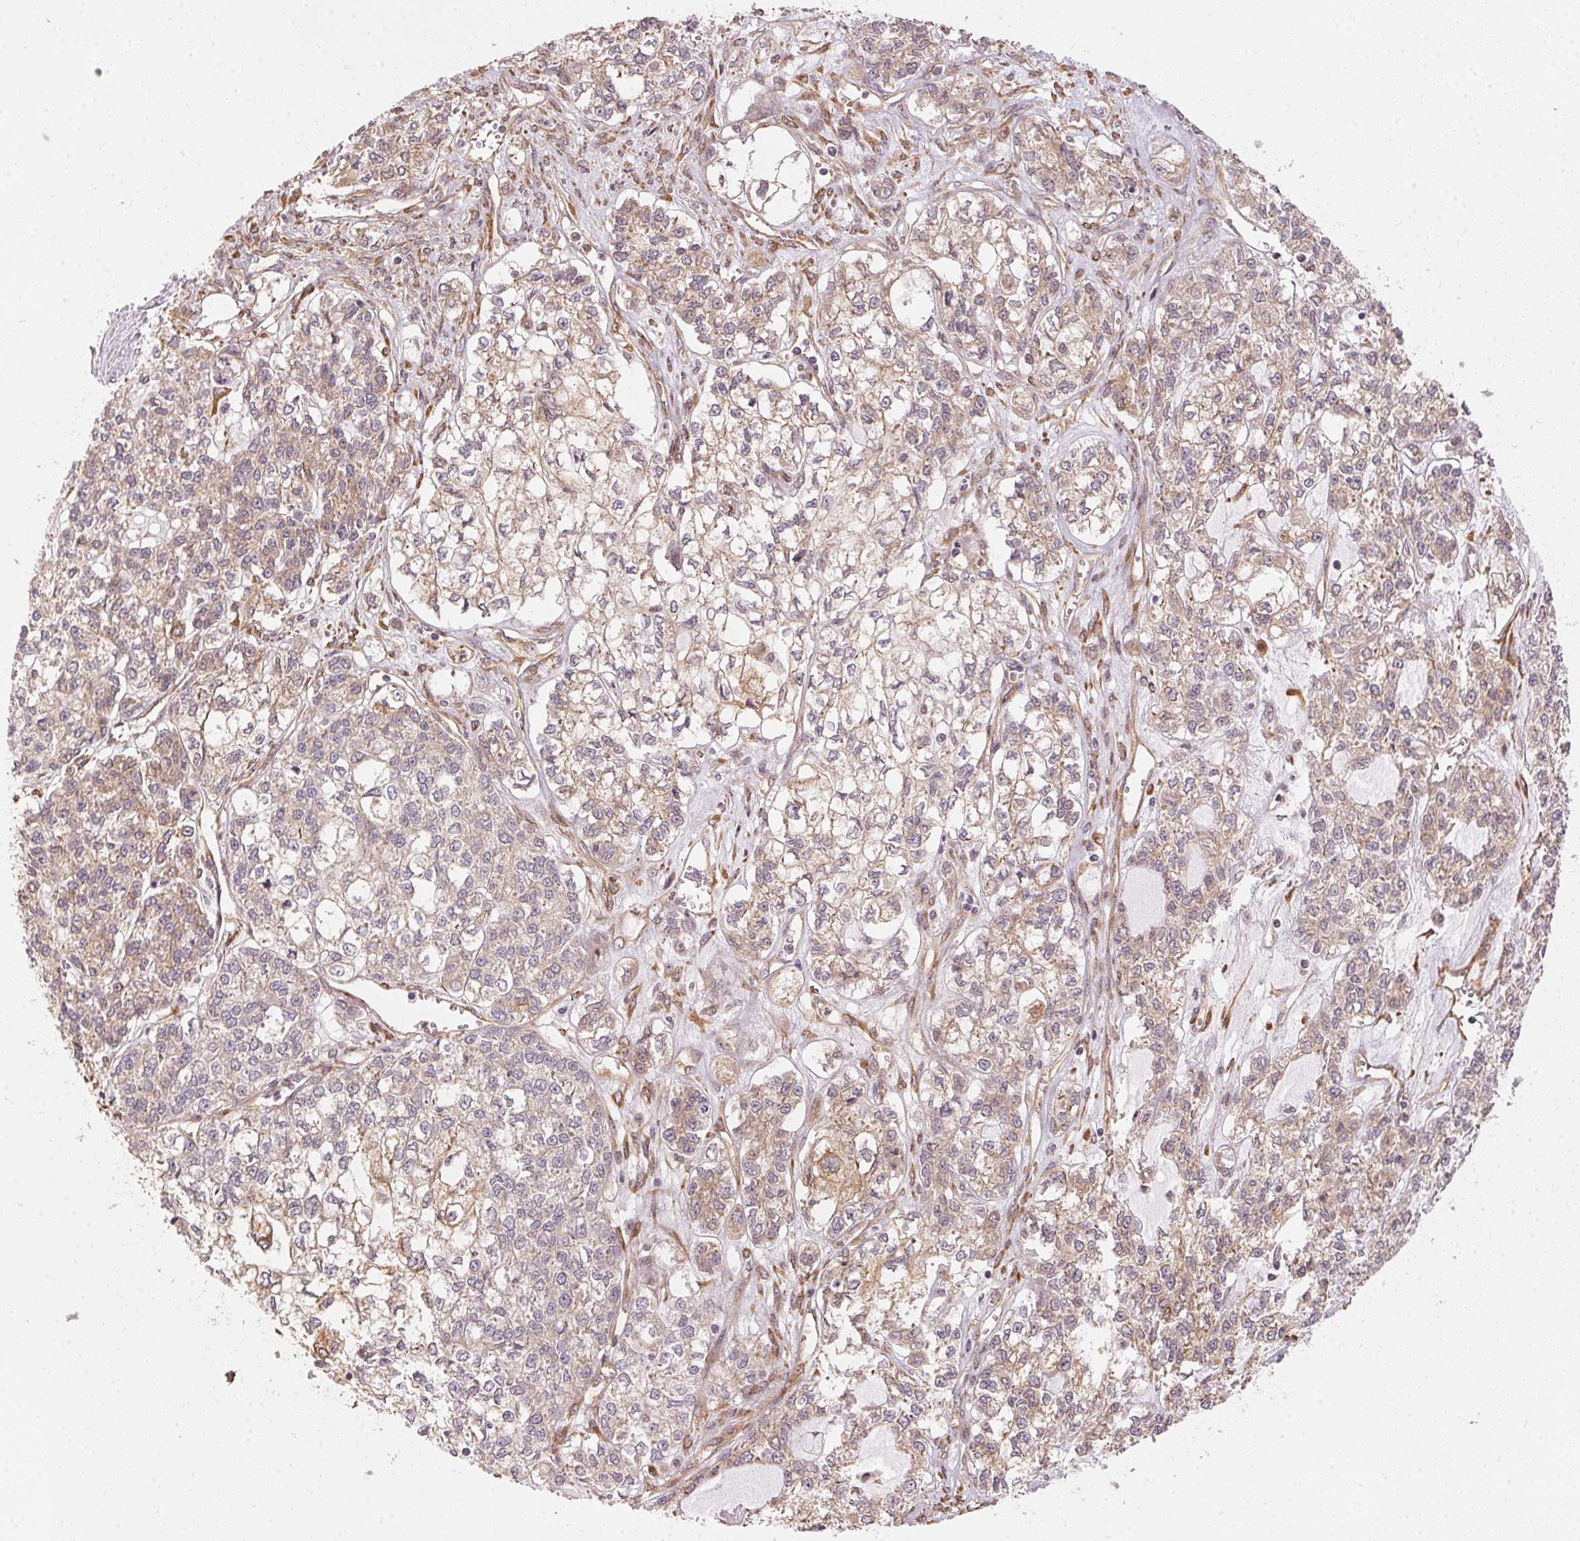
{"staining": {"intensity": "moderate", "quantity": "25%-75%", "location": "cytoplasmic/membranous"}, "tissue": "ovarian cancer", "cell_type": "Tumor cells", "image_type": "cancer", "snomed": [{"axis": "morphology", "description": "Carcinoma, endometroid"}, {"axis": "topography", "description": "Ovary"}], "caption": "Brown immunohistochemical staining in ovarian cancer exhibits moderate cytoplasmic/membranous staining in about 25%-75% of tumor cells.", "gene": "STRN4", "patient": {"sex": "female", "age": 64}}